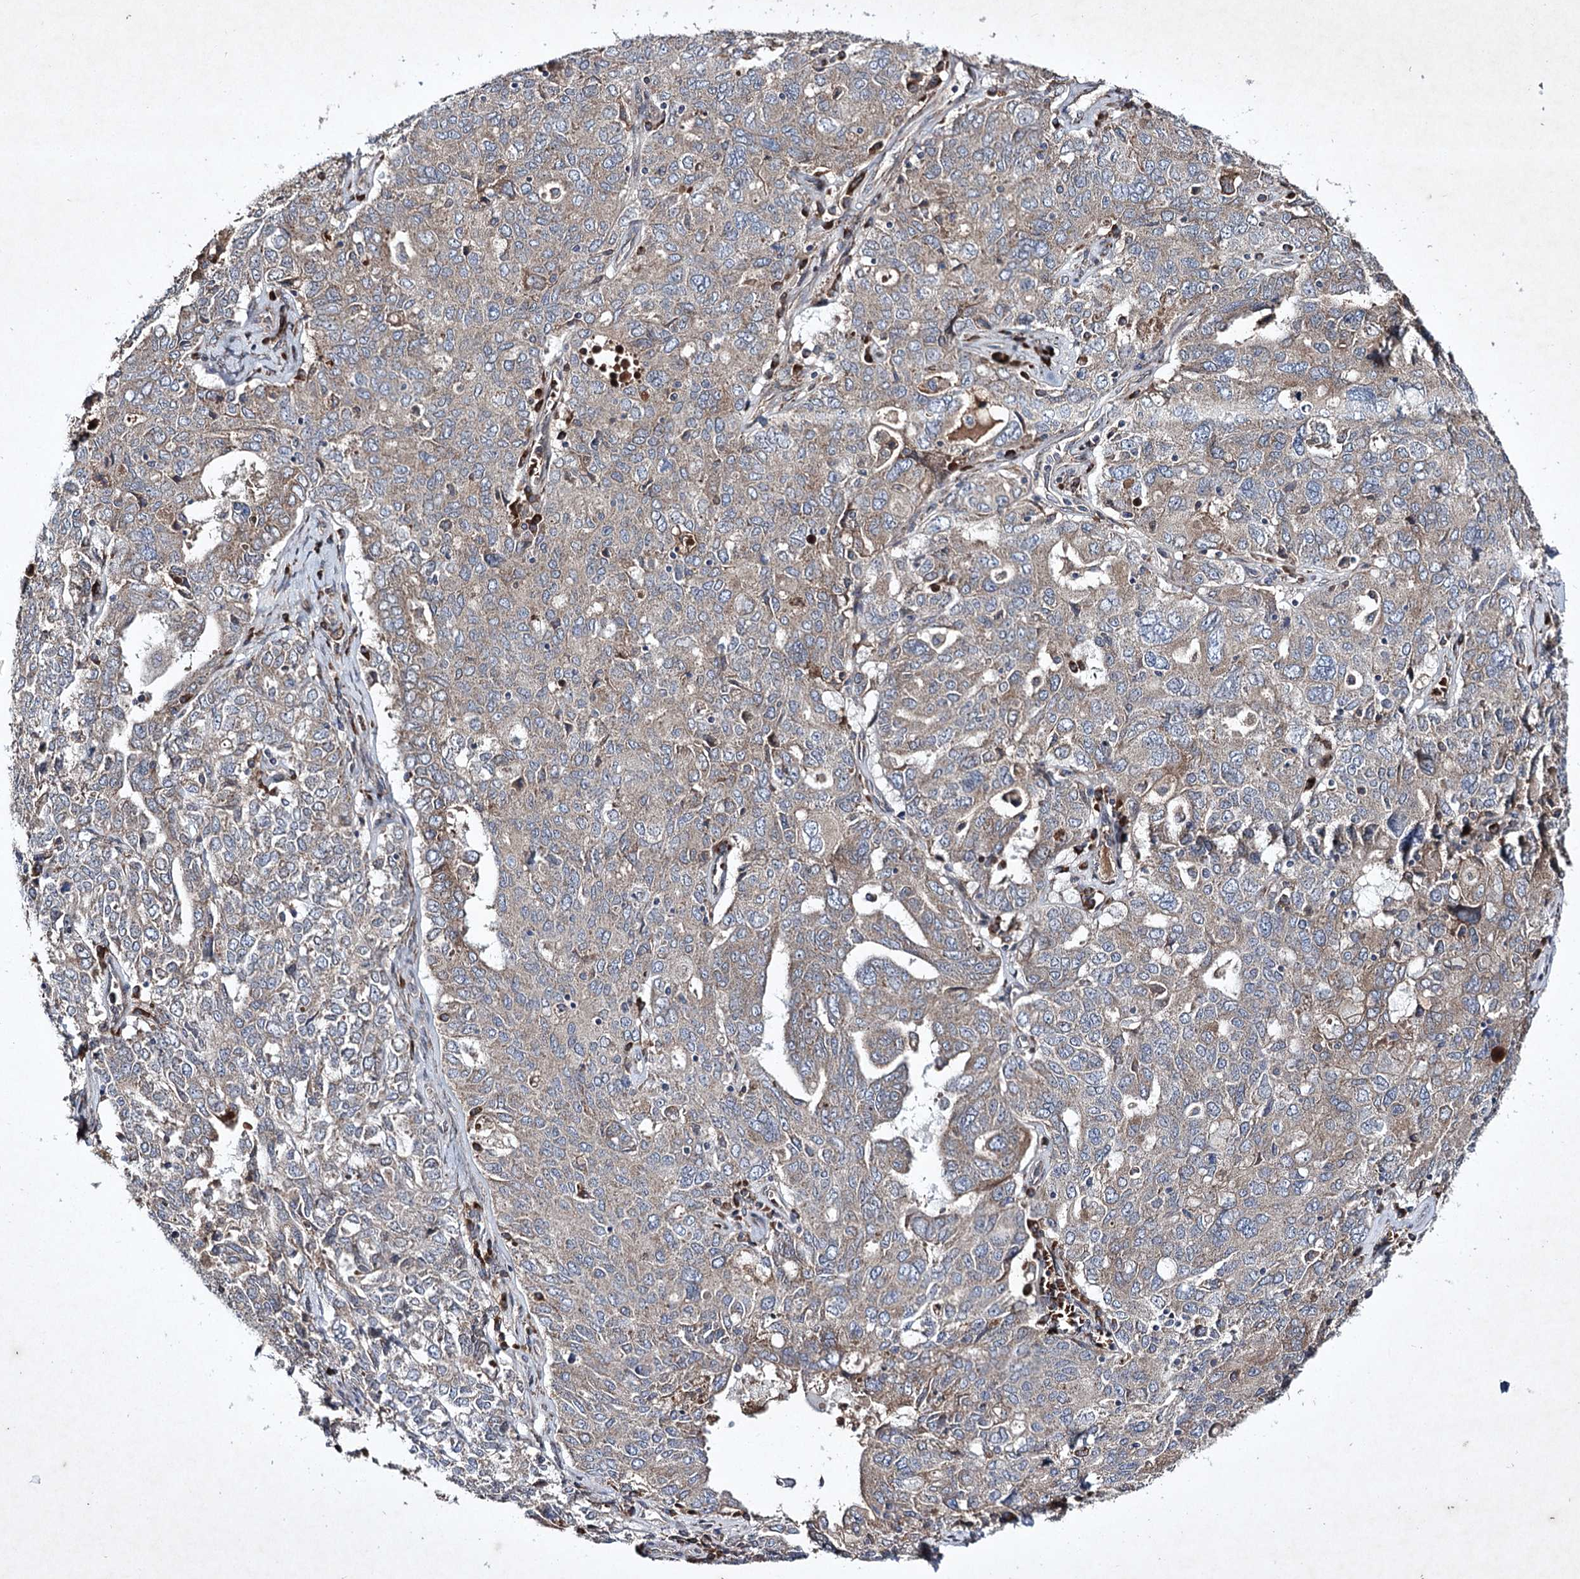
{"staining": {"intensity": "weak", "quantity": "25%-75%", "location": "cytoplasmic/membranous"}, "tissue": "ovarian cancer", "cell_type": "Tumor cells", "image_type": "cancer", "snomed": [{"axis": "morphology", "description": "Carcinoma, endometroid"}, {"axis": "topography", "description": "Ovary"}], "caption": "Immunohistochemistry (IHC) micrograph of neoplastic tissue: human endometroid carcinoma (ovarian) stained using immunohistochemistry reveals low levels of weak protein expression localized specifically in the cytoplasmic/membranous of tumor cells, appearing as a cytoplasmic/membranous brown color.", "gene": "ALG9", "patient": {"sex": "female", "age": 62}}